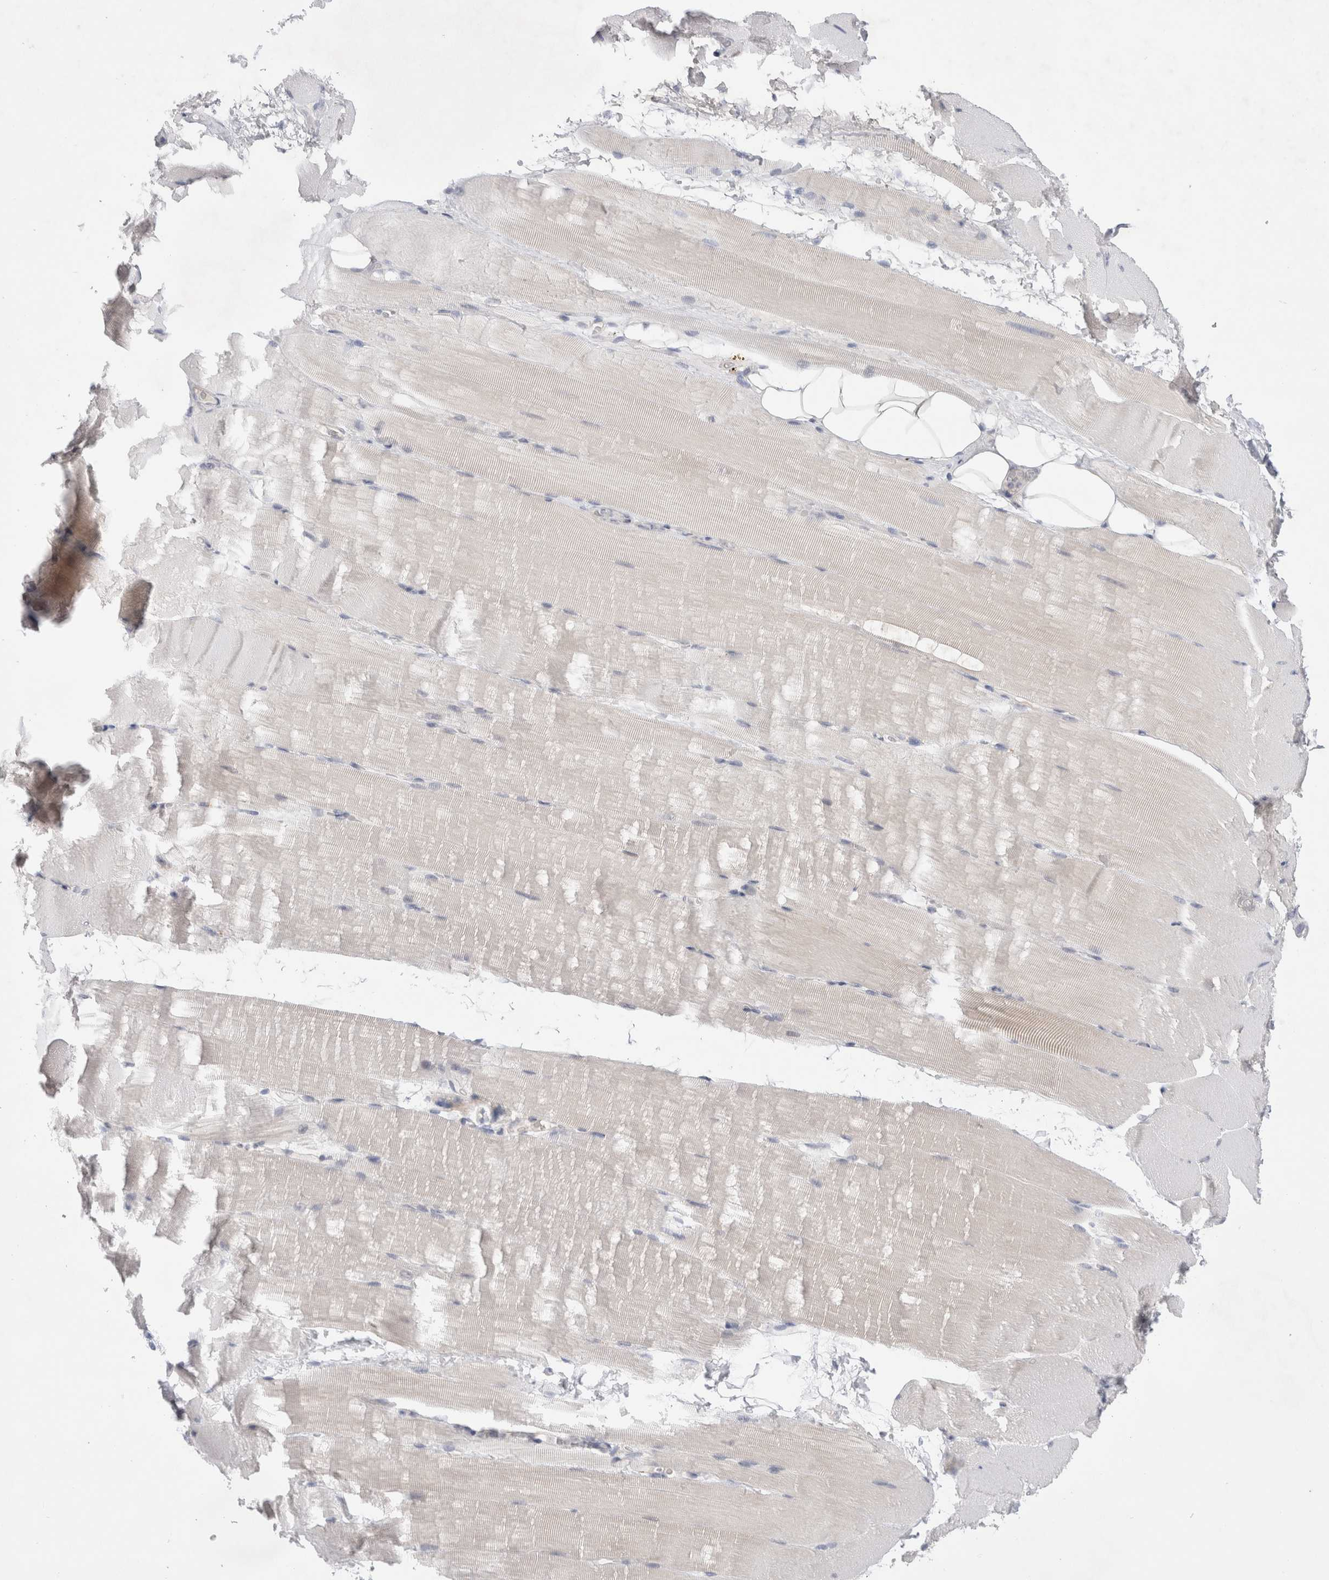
{"staining": {"intensity": "negative", "quantity": "none", "location": "none"}, "tissue": "skeletal muscle", "cell_type": "Myocytes", "image_type": "normal", "snomed": [{"axis": "morphology", "description": "Normal tissue, NOS"}, {"axis": "topography", "description": "Skeletal muscle"}, {"axis": "topography", "description": "Parathyroid gland"}], "caption": "Image shows no significant protein positivity in myocytes of benign skeletal muscle.", "gene": "WIPF2", "patient": {"sex": "female", "age": 37}}